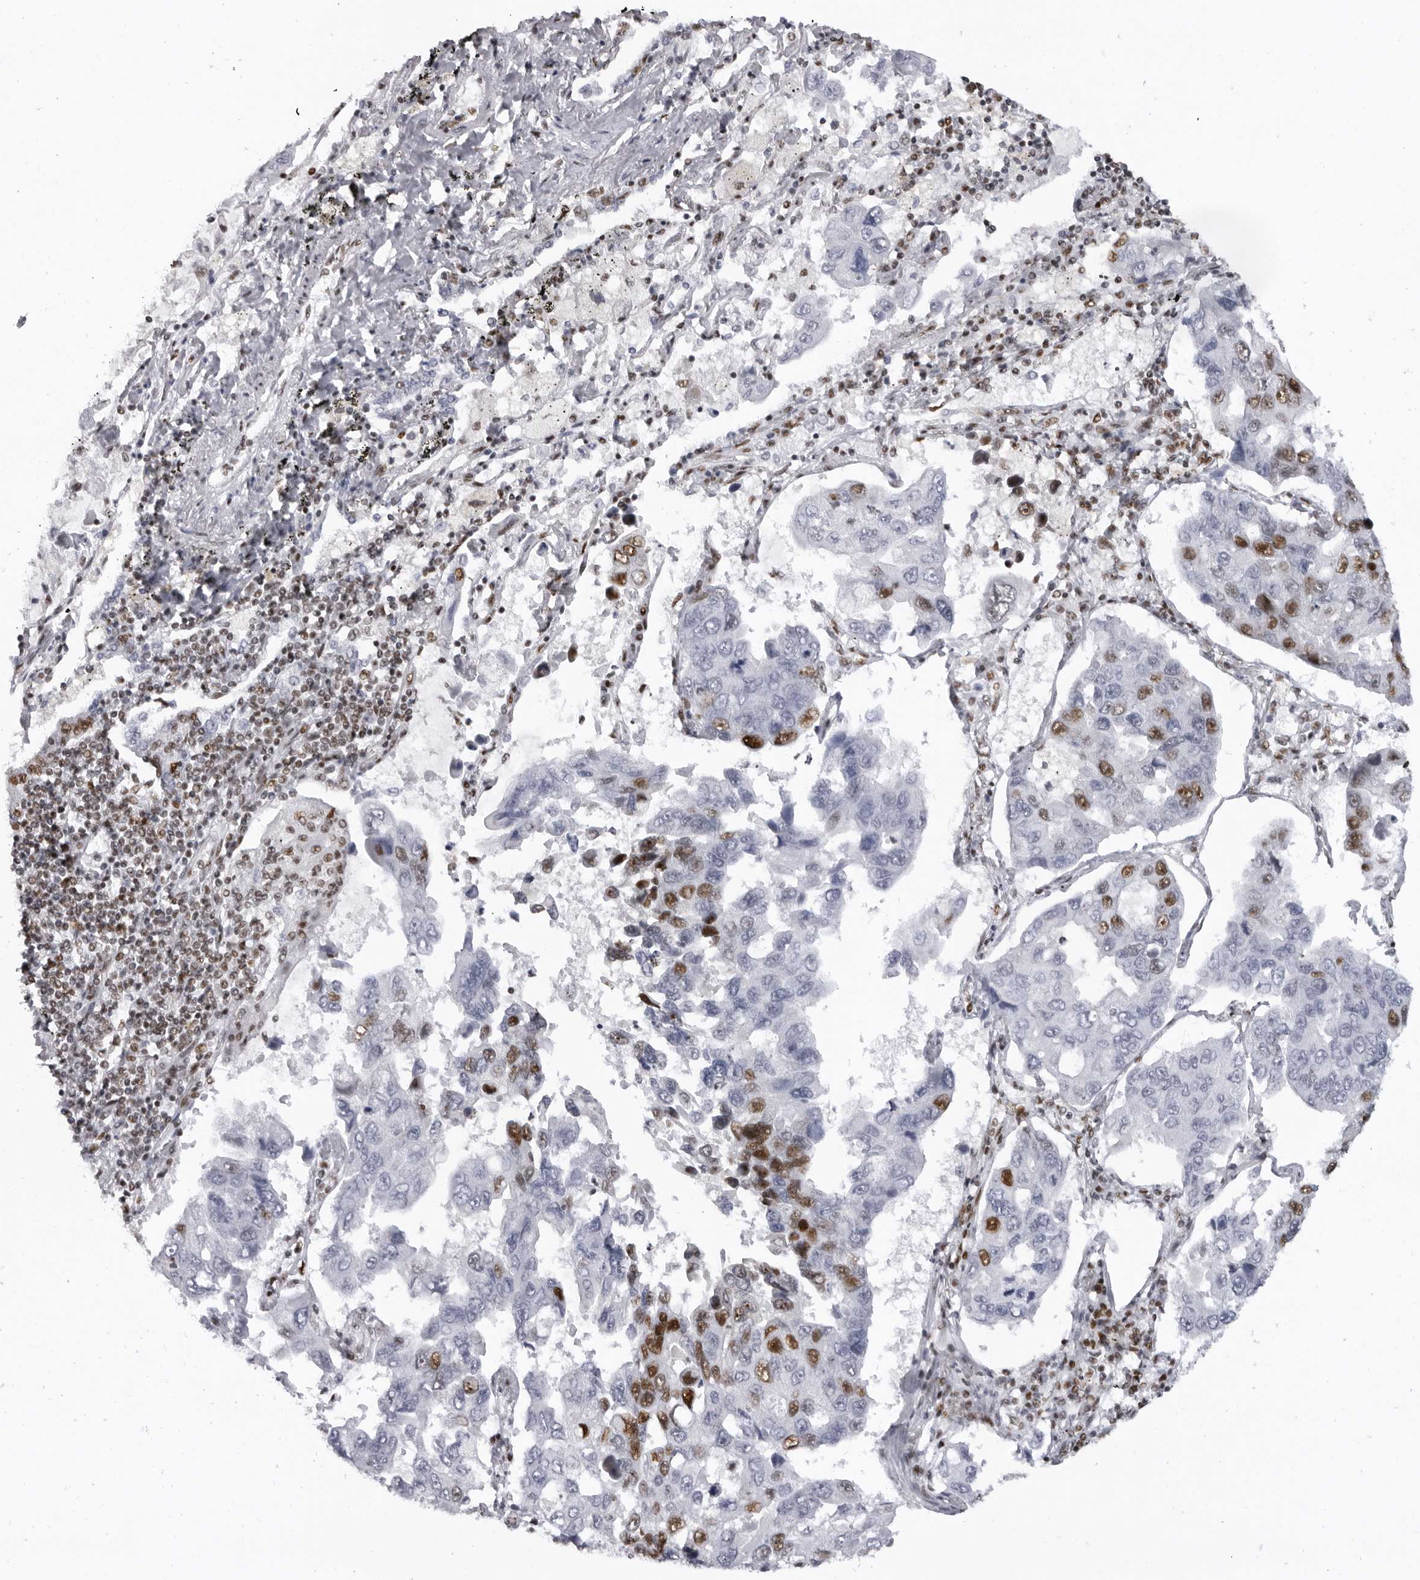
{"staining": {"intensity": "strong", "quantity": "<25%", "location": "nuclear"}, "tissue": "lung cancer", "cell_type": "Tumor cells", "image_type": "cancer", "snomed": [{"axis": "morphology", "description": "Adenocarcinoma, NOS"}, {"axis": "topography", "description": "Lung"}], "caption": "IHC (DAB) staining of human lung cancer (adenocarcinoma) reveals strong nuclear protein positivity in about <25% of tumor cells. Nuclei are stained in blue.", "gene": "DHX9", "patient": {"sex": "male", "age": 64}}